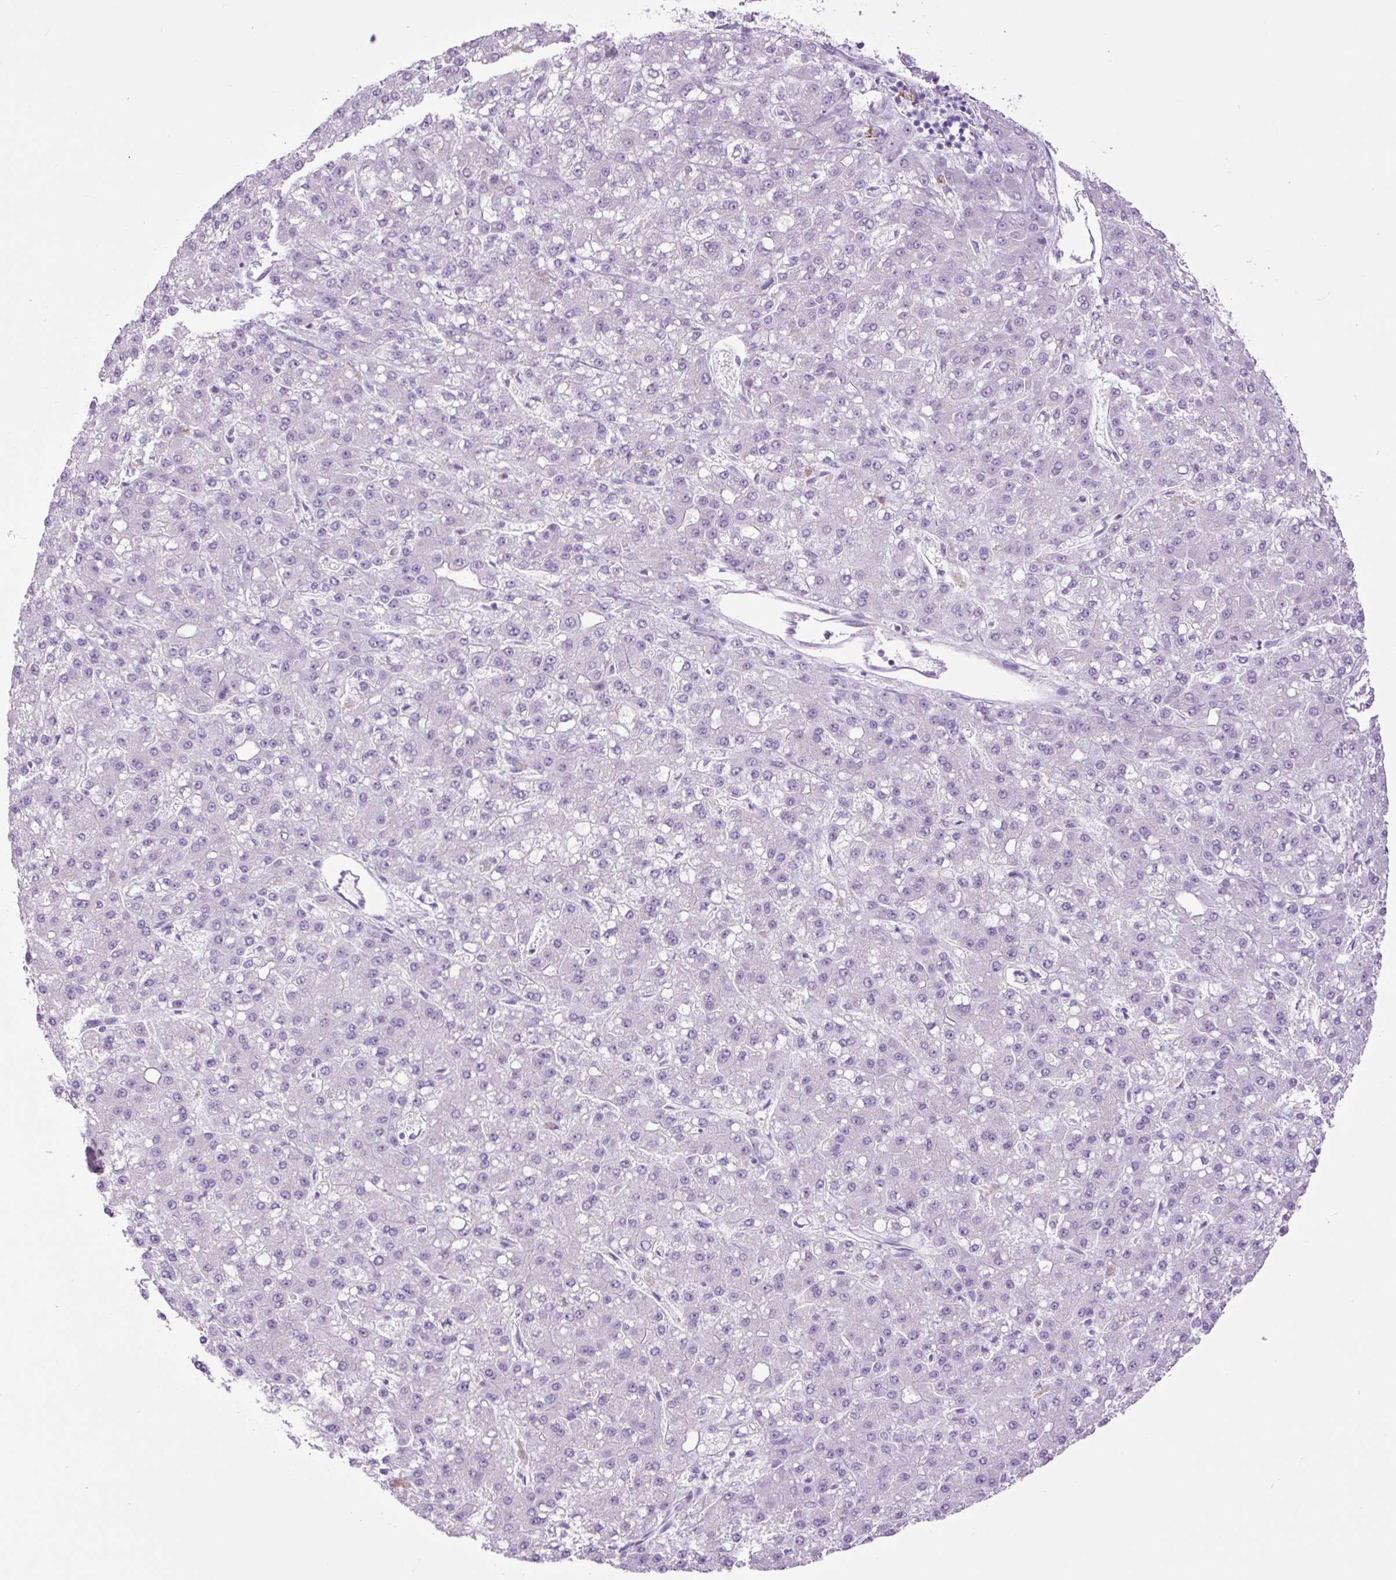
{"staining": {"intensity": "negative", "quantity": "none", "location": "none"}, "tissue": "liver cancer", "cell_type": "Tumor cells", "image_type": "cancer", "snomed": [{"axis": "morphology", "description": "Carcinoma, Hepatocellular, NOS"}, {"axis": "topography", "description": "Liver"}], "caption": "Immunohistochemical staining of human liver cancer (hepatocellular carcinoma) displays no significant positivity in tumor cells.", "gene": "MFSD3", "patient": {"sex": "male", "age": 67}}